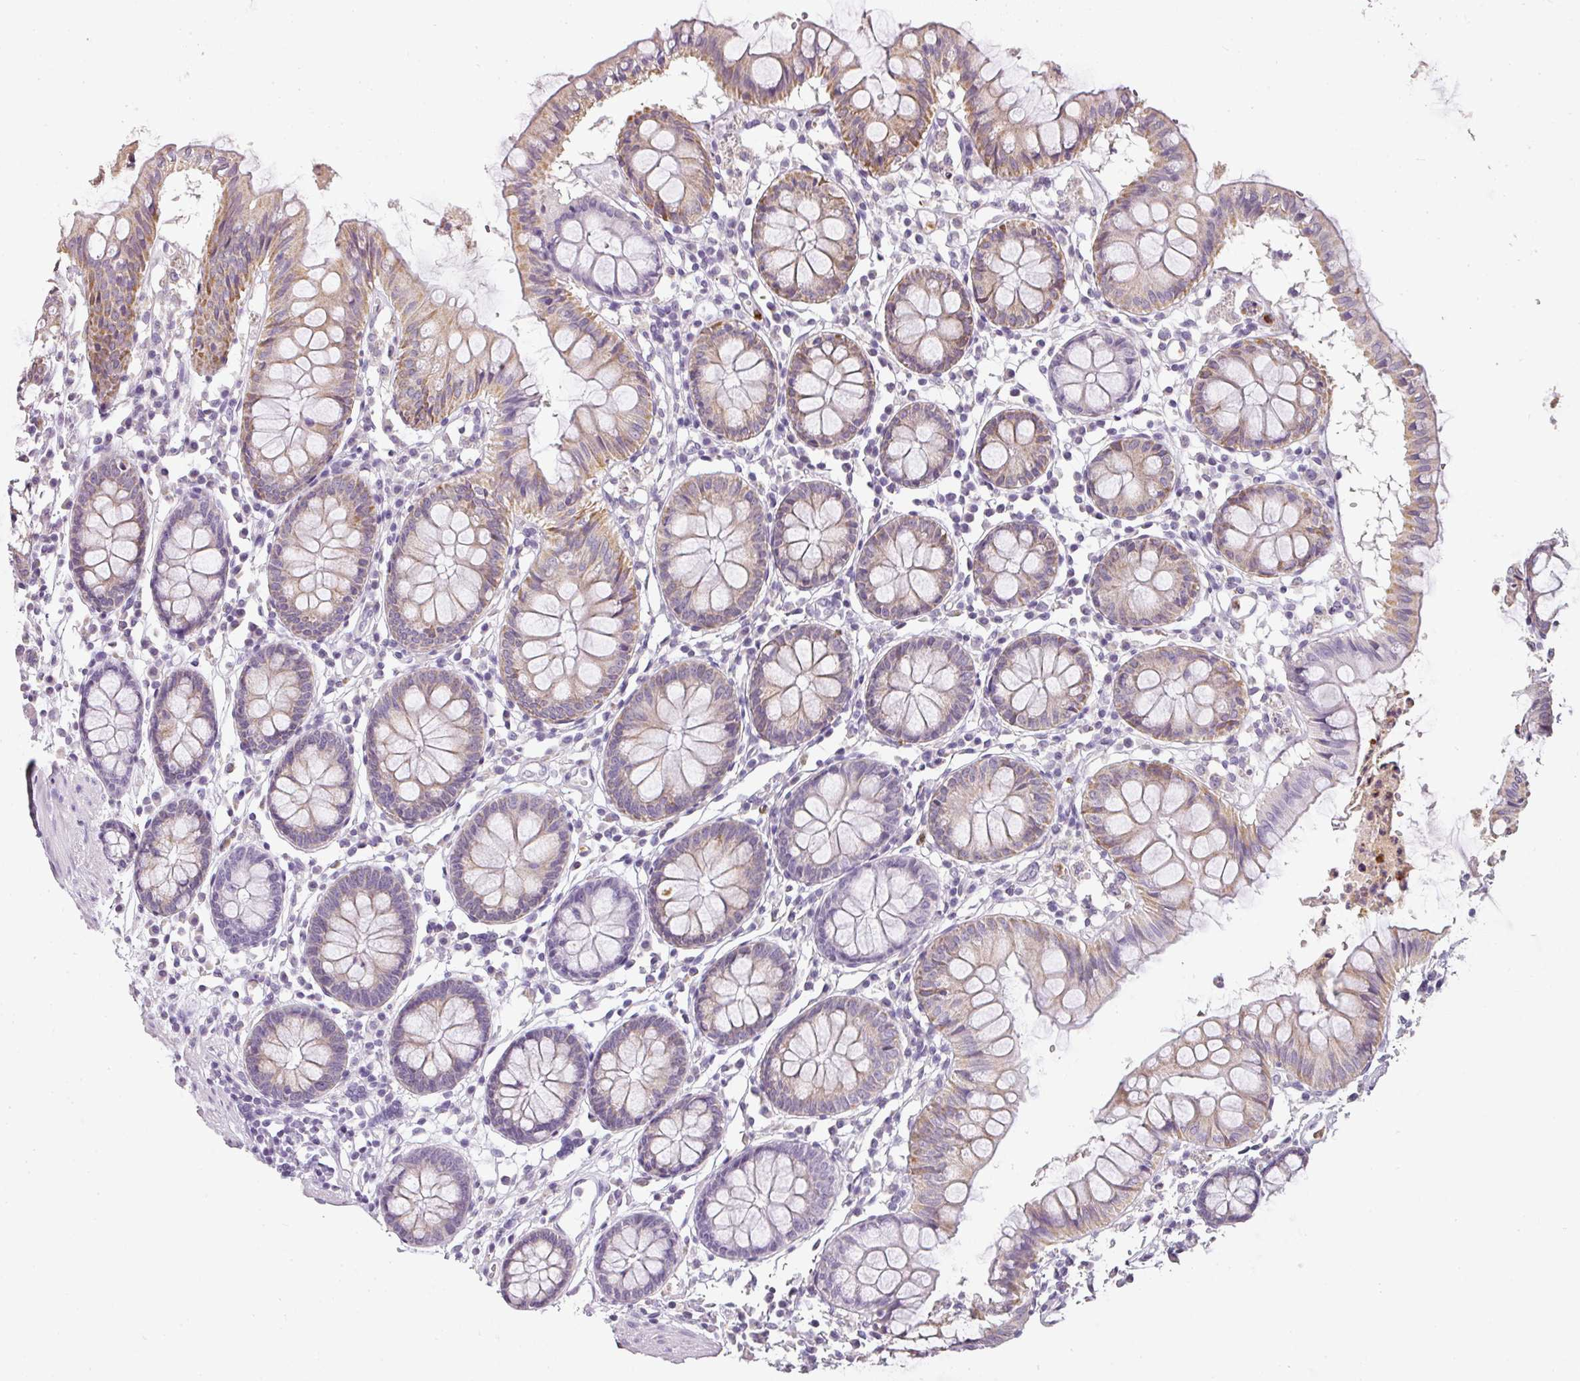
{"staining": {"intensity": "negative", "quantity": "none", "location": "none"}, "tissue": "colon", "cell_type": "Endothelial cells", "image_type": "normal", "snomed": [{"axis": "morphology", "description": "Normal tissue, NOS"}, {"axis": "topography", "description": "Colon"}], "caption": "Immunohistochemistry histopathology image of normal colon: colon stained with DAB (3,3'-diaminobenzidine) displays no significant protein positivity in endothelial cells.", "gene": "CAMP", "patient": {"sex": "female", "age": 84}}